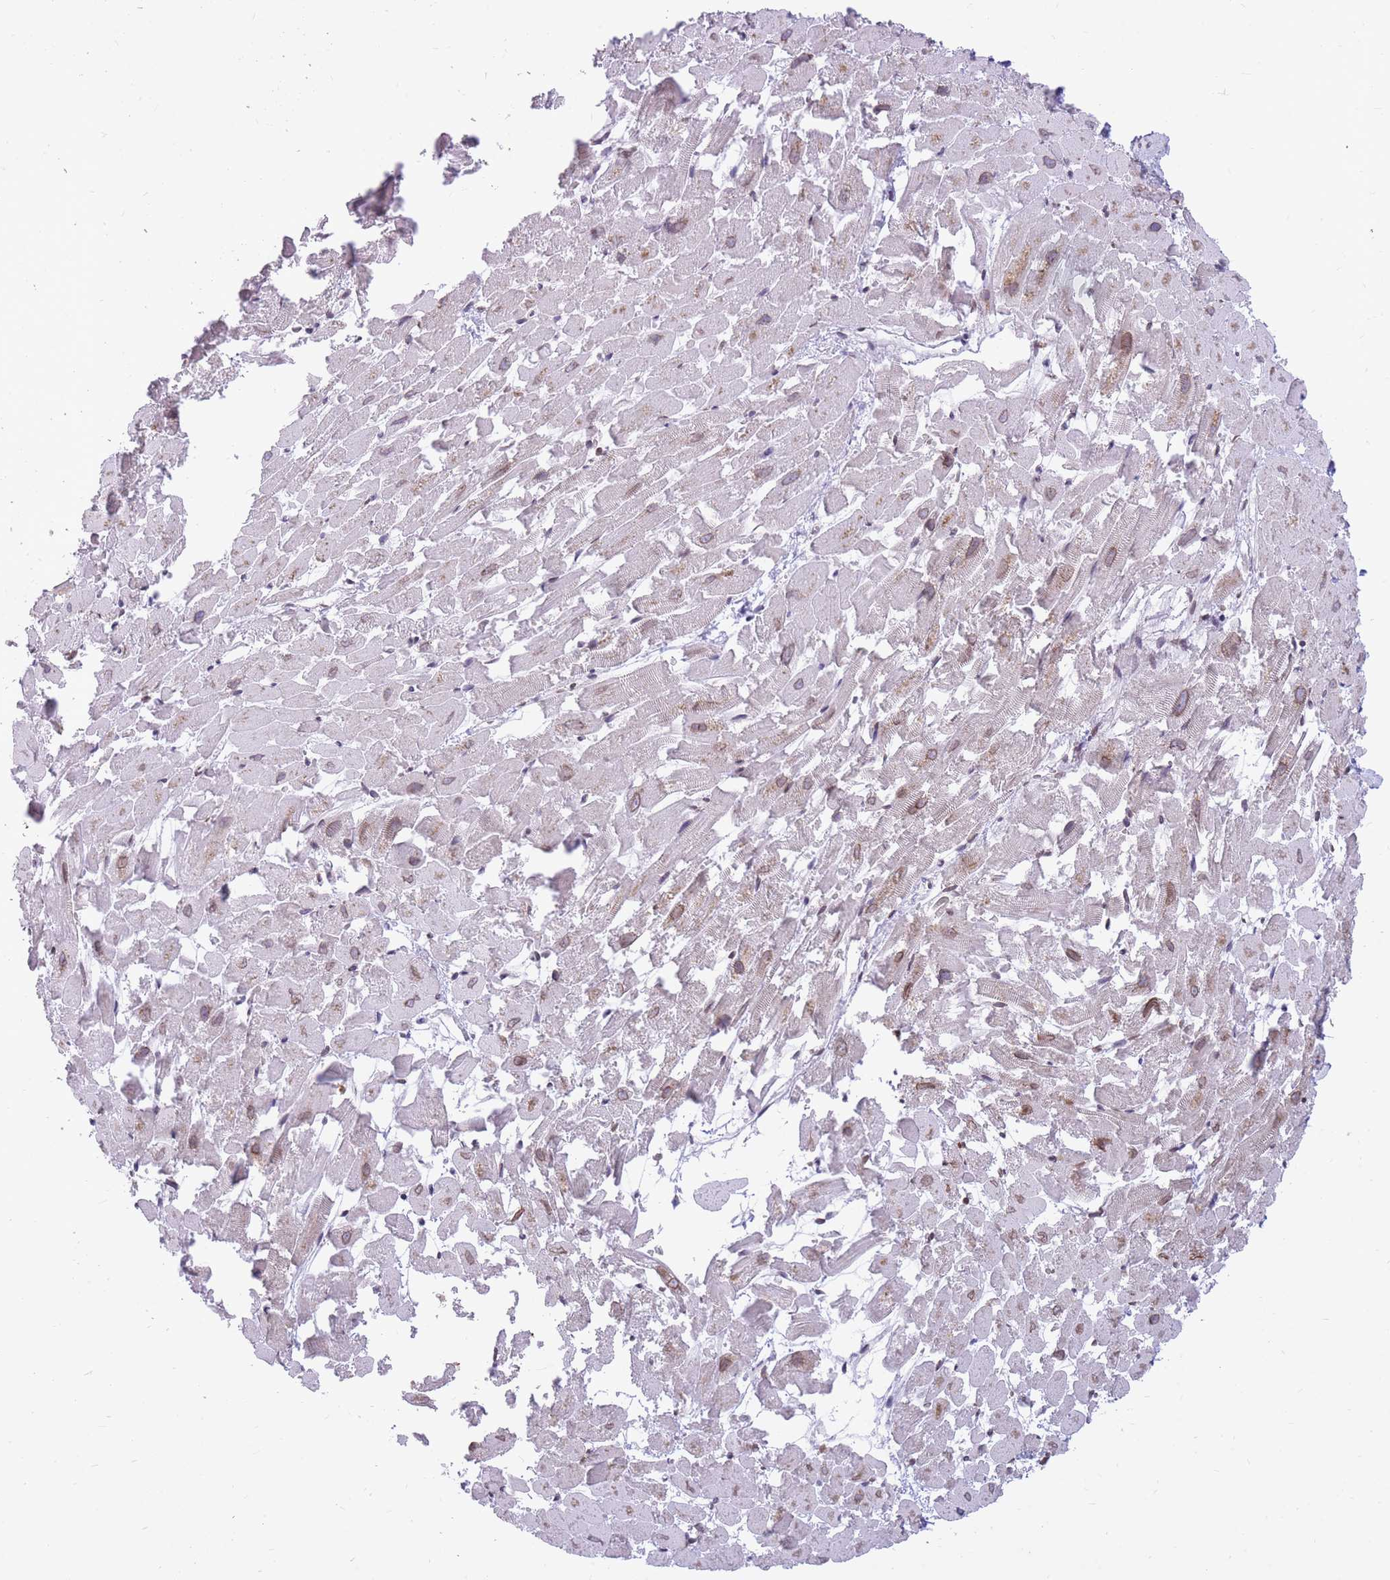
{"staining": {"intensity": "weak", "quantity": "<25%", "location": "cytoplasmic/membranous,nuclear"}, "tissue": "heart muscle", "cell_type": "Cardiomyocytes", "image_type": "normal", "snomed": [{"axis": "morphology", "description": "Normal tissue, NOS"}, {"axis": "topography", "description": "Heart"}], "caption": "Cardiomyocytes show no significant positivity in normal heart muscle.", "gene": "HOOK2", "patient": {"sex": "female", "age": 64}}